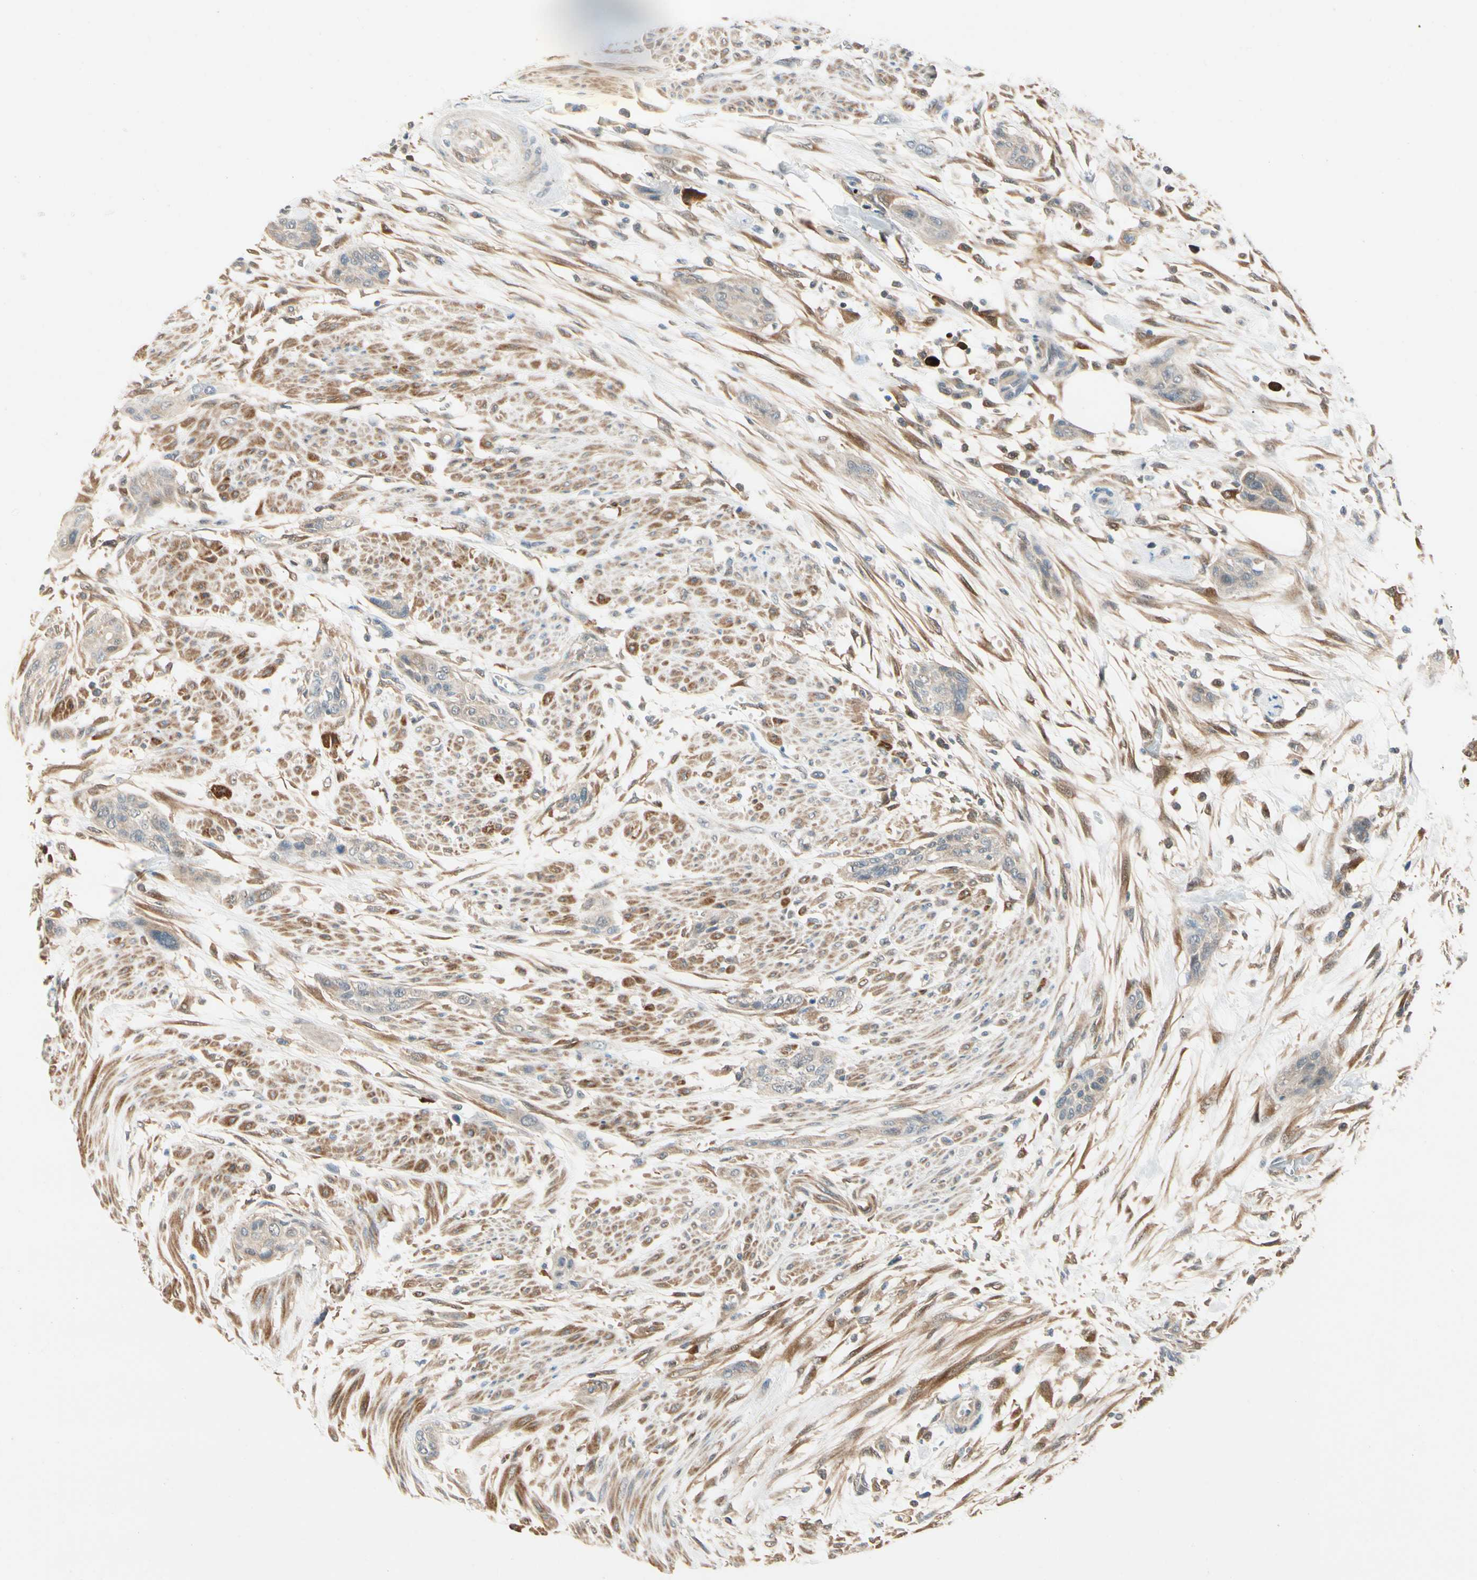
{"staining": {"intensity": "weak", "quantity": ">75%", "location": "cytoplasmic/membranous"}, "tissue": "urothelial cancer", "cell_type": "Tumor cells", "image_type": "cancer", "snomed": [{"axis": "morphology", "description": "Urothelial carcinoma, High grade"}, {"axis": "topography", "description": "Urinary bladder"}], "caption": "Immunohistochemical staining of human urothelial carcinoma (high-grade) shows weak cytoplasmic/membranous protein expression in approximately >75% of tumor cells.", "gene": "WIPI1", "patient": {"sex": "male", "age": 35}}